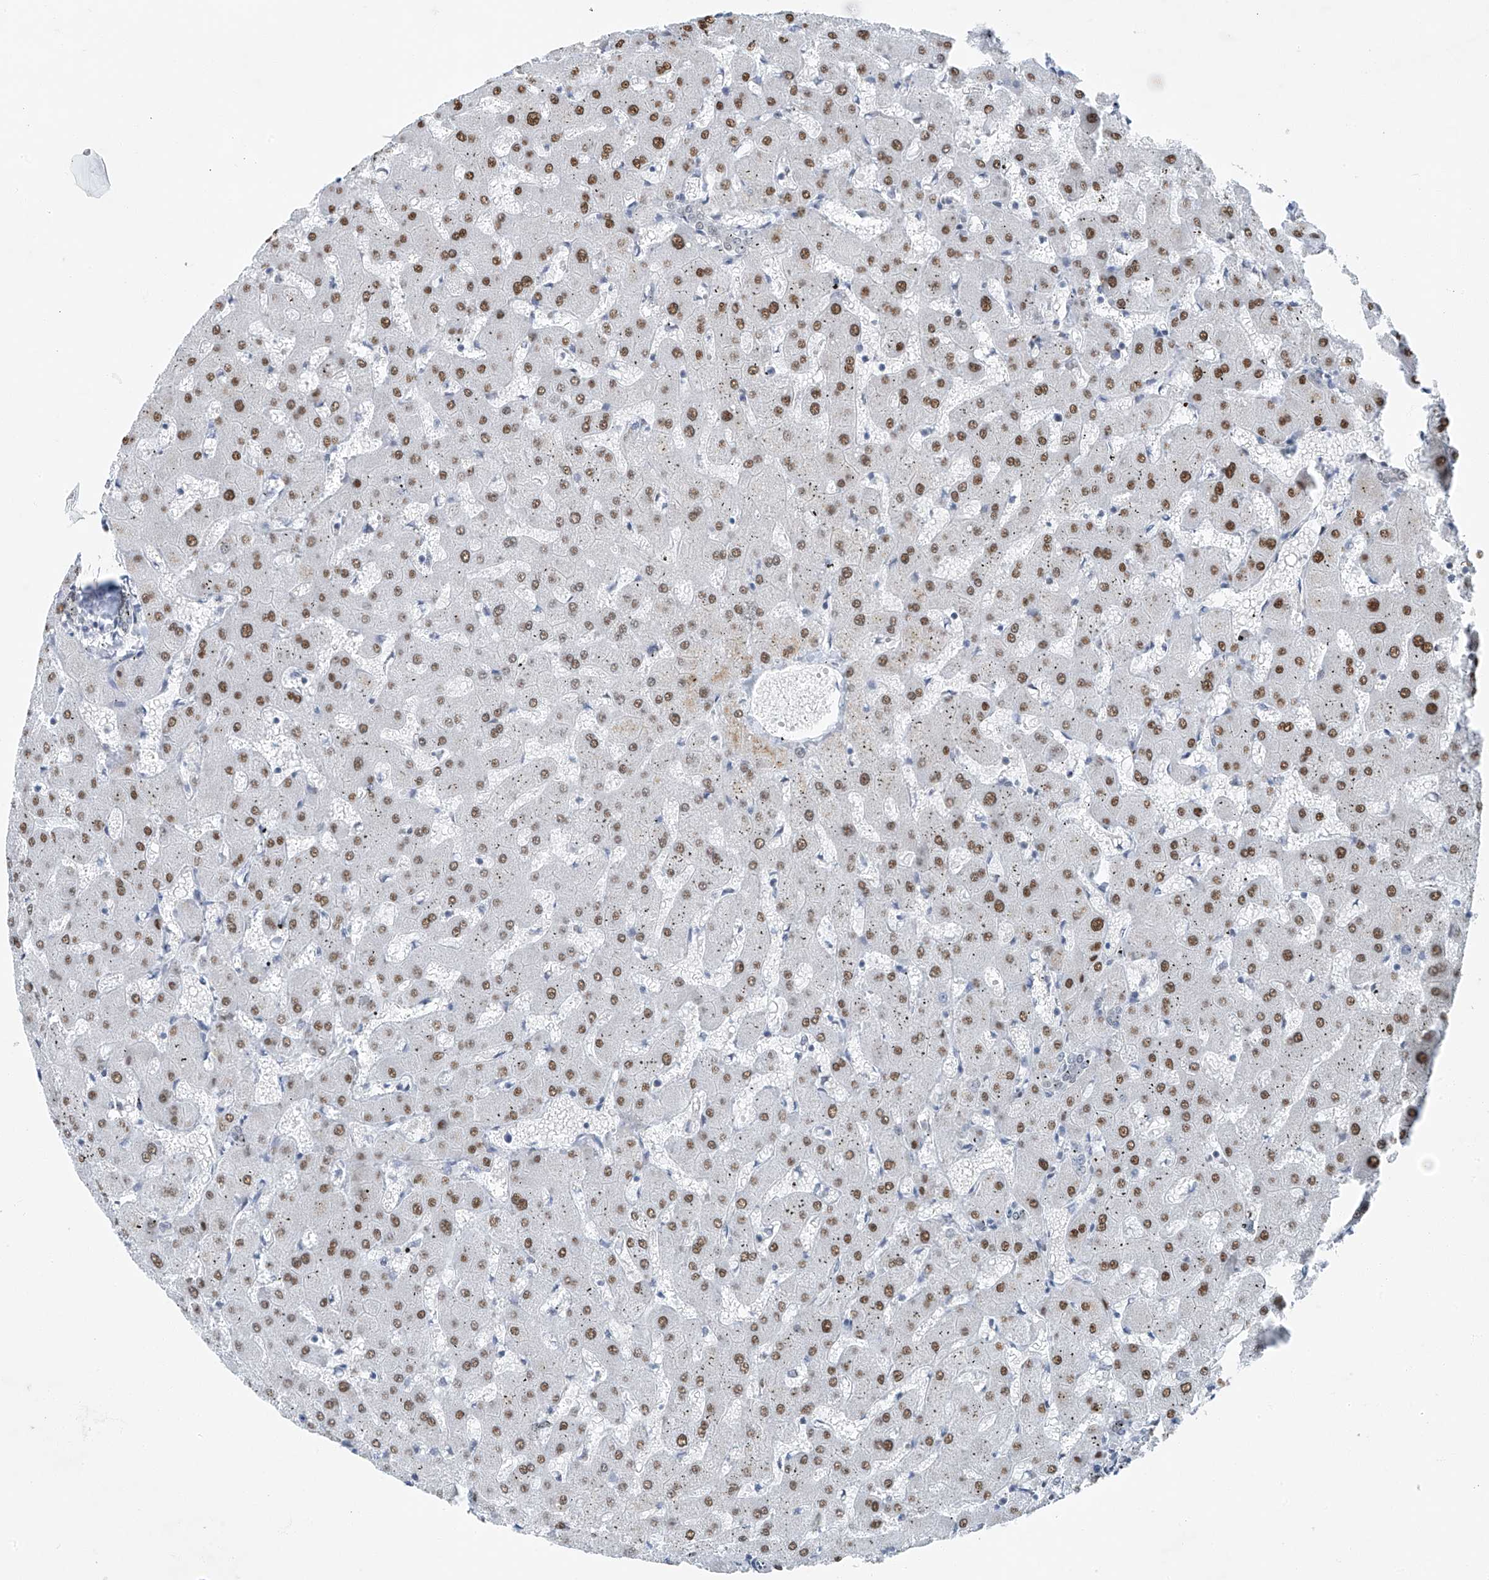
{"staining": {"intensity": "negative", "quantity": "none", "location": "none"}, "tissue": "liver", "cell_type": "Cholangiocytes", "image_type": "normal", "snomed": [{"axis": "morphology", "description": "Normal tissue, NOS"}, {"axis": "topography", "description": "Liver"}], "caption": "DAB (3,3'-diaminobenzidine) immunohistochemical staining of benign human liver displays no significant positivity in cholangiocytes.", "gene": "TAF8", "patient": {"sex": "female", "age": 63}}